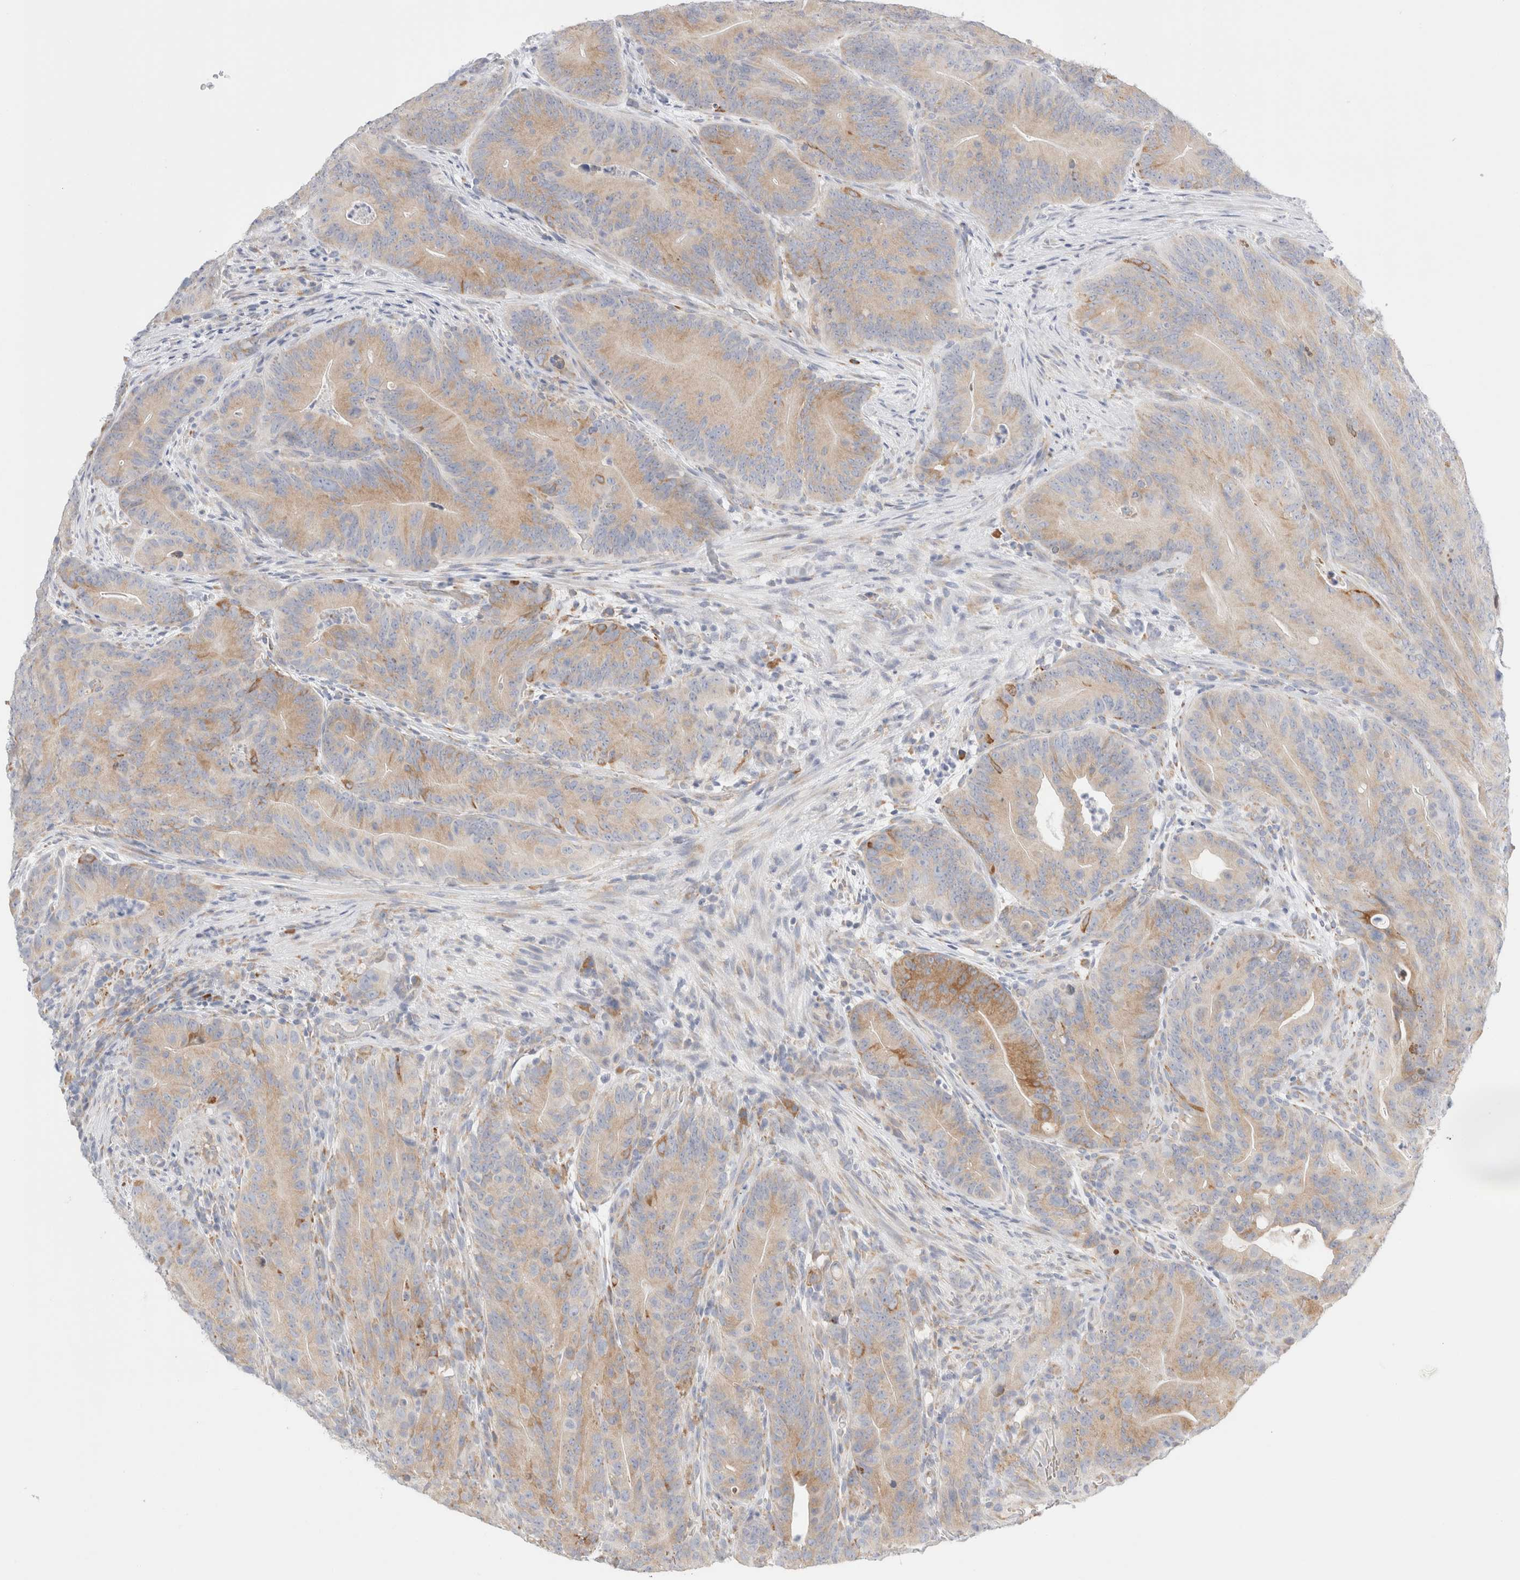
{"staining": {"intensity": "moderate", "quantity": "<25%", "location": "cytoplasmic/membranous"}, "tissue": "colorectal cancer", "cell_type": "Tumor cells", "image_type": "cancer", "snomed": [{"axis": "morphology", "description": "Normal tissue, NOS"}, {"axis": "topography", "description": "Colon"}], "caption": "Moderate cytoplasmic/membranous protein staining is appreciated in approximately <25% of tumor cells in colorectal cancer.", "gene": "CSK", "patient": {"sex": "female", "age": 82}}